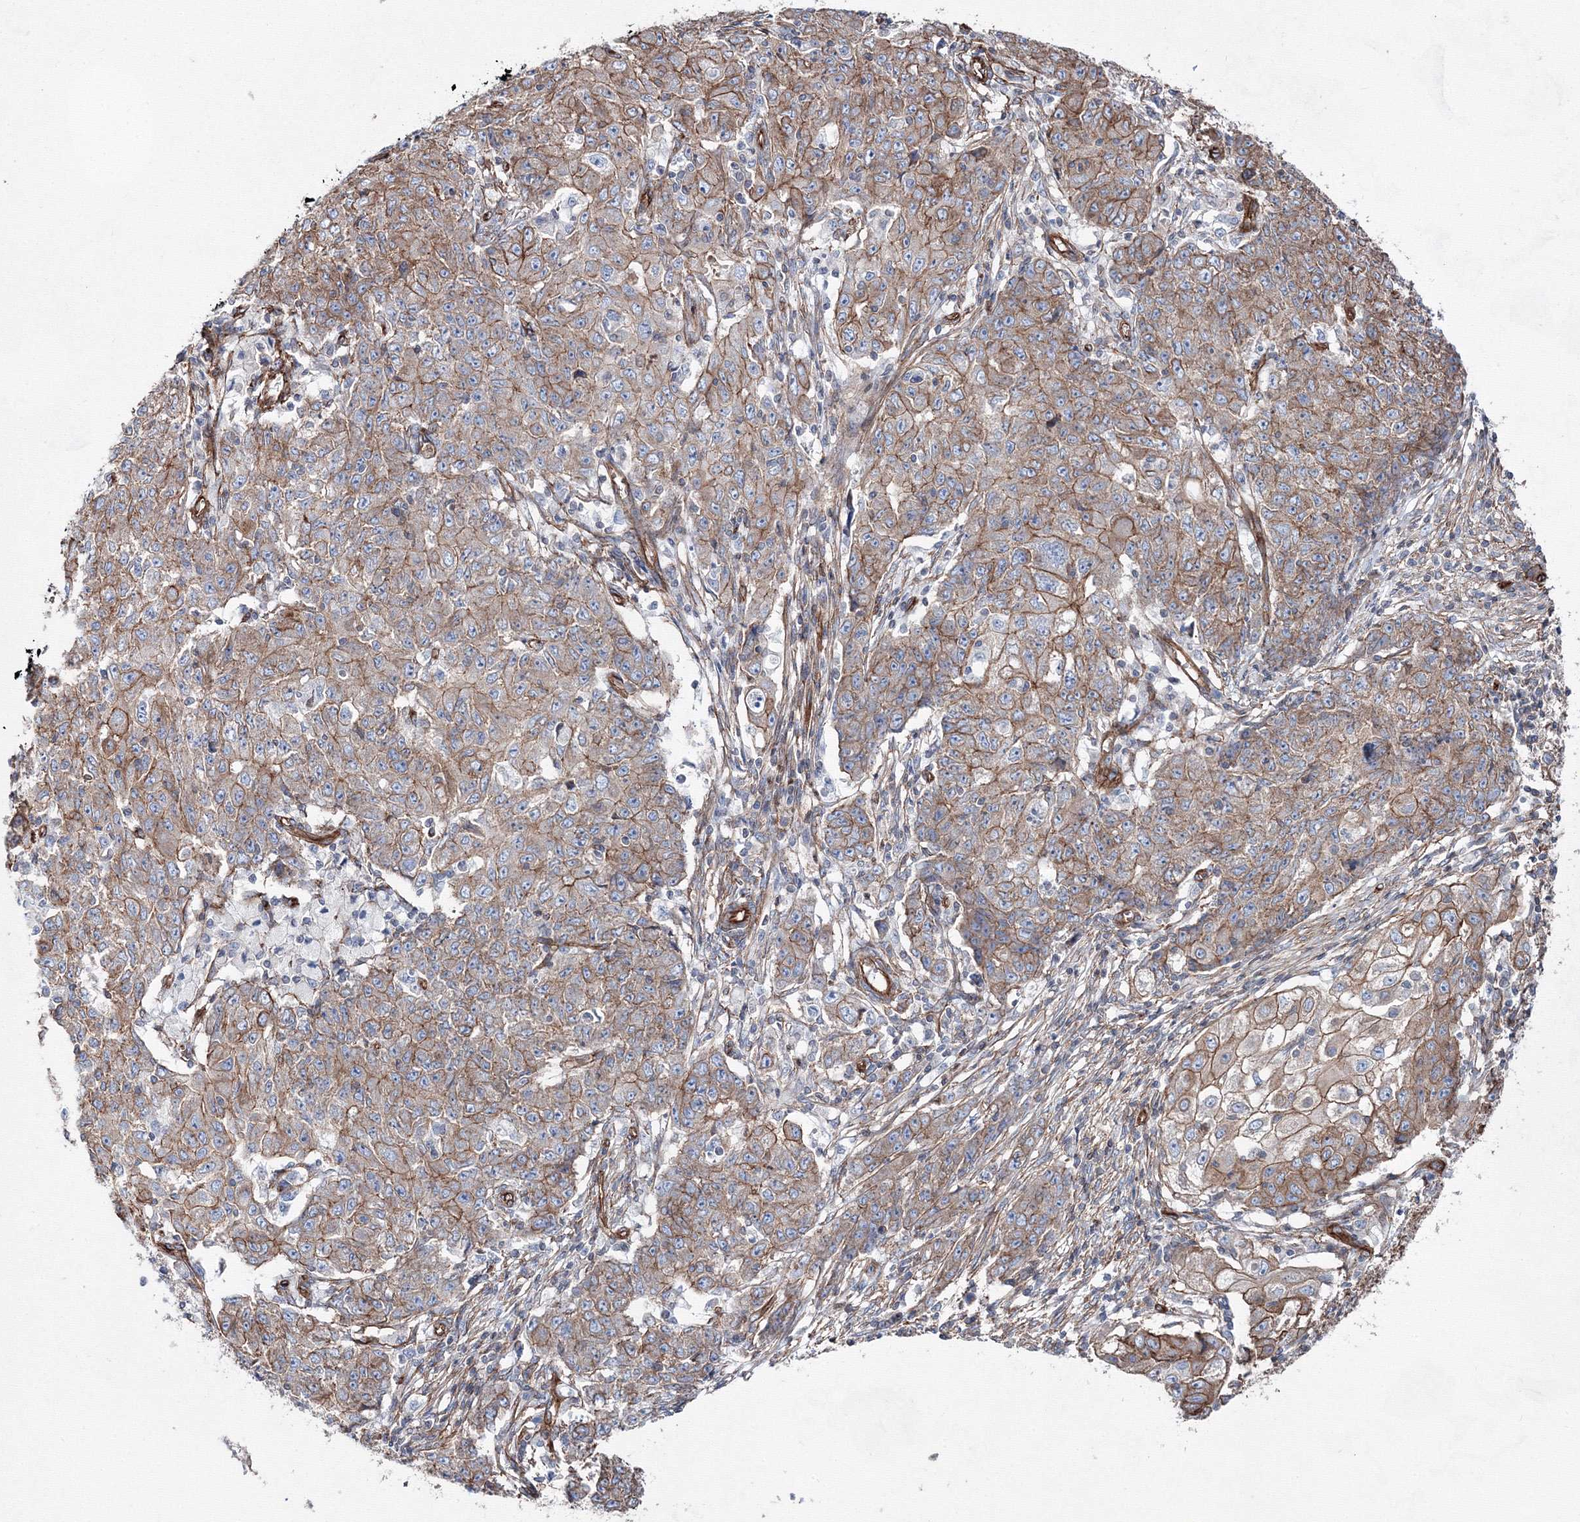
{"staining": {"intensity": "moderate", "quantity": "25%-75%", "location": "cytoplasmic/membranous"}, "tissue": "ovarian cancer", "cell_type": "Tumor cells", "image_type": "cancer", "snomed": [{"axis": "morphology", "description": "Carcinoma, endometroid"}, {"axis": "topography", "description": "Ovary"}], "caption": "Tumor cells exhibit moderate cytoplasmic/membranous positivity in about 25%-75% of cells in ovarian cancer (endometroid carcinoma).", "gene": "ANKRD37", "patient": {"sex": "female", "age": 42}}